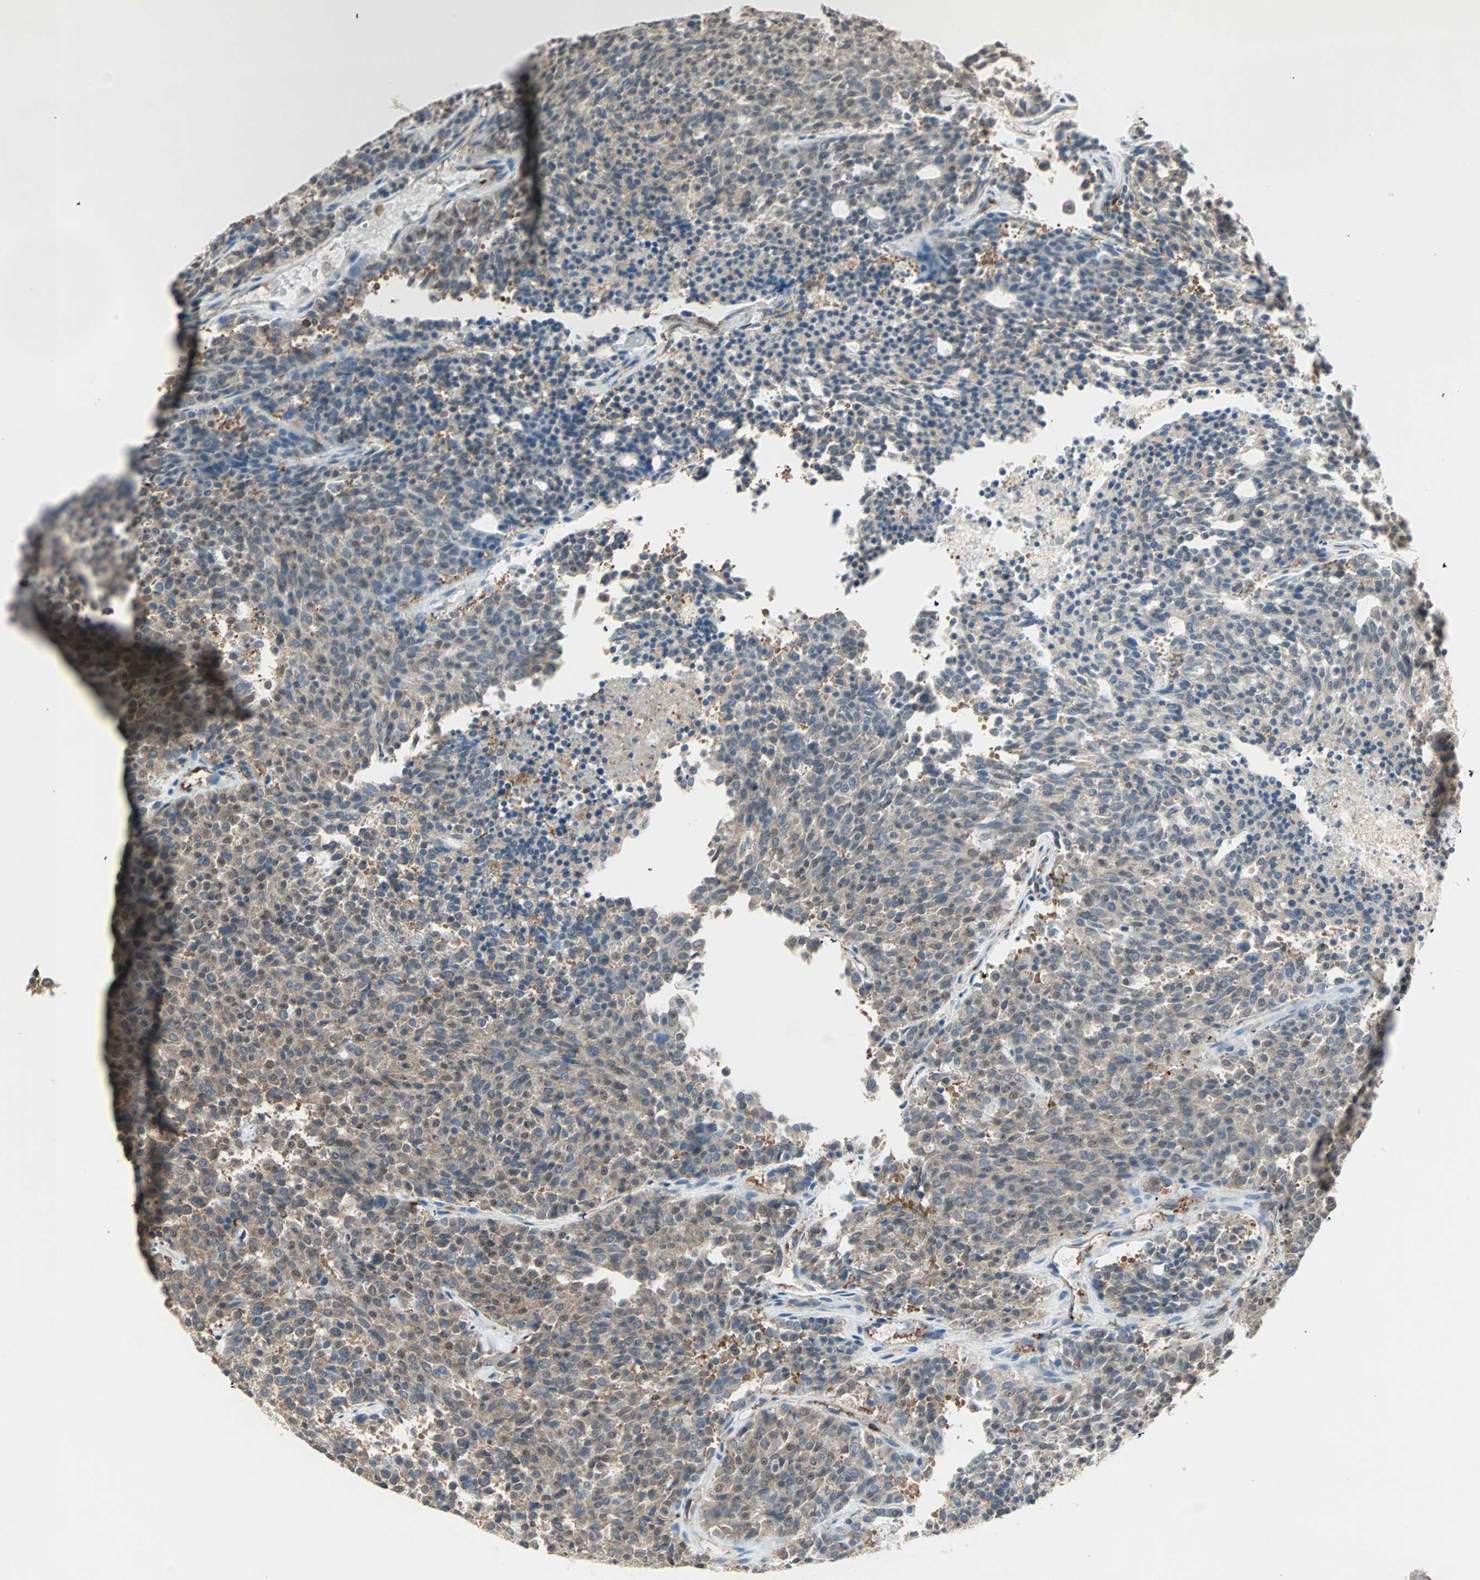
{"staining": {"intensity": "weak", "quantity": "25%-75%", "location": "cytoplasmic/membranous,nuclear"}, "tissue": "carcinoid", "cell_type": "Tumor cells", "image_type": "cancer", "snomed": [{"axis": "morphology", "description": "Carcinoid, malignant, NOS"}, {"axis": "topography", "description": "Pancreas"}], "caption": "Immunohistochemistry (DAB) staining of human carcinoid displays weak cytoplasmic/membranous and nuclear protein expression in approximately 25%-75% of tumor cells. Immunohistochemistry stains the protein in brown and the nuclei are stained blue.", "gene": "MMP3", "patient": {"sex": "female", "age": 54}}